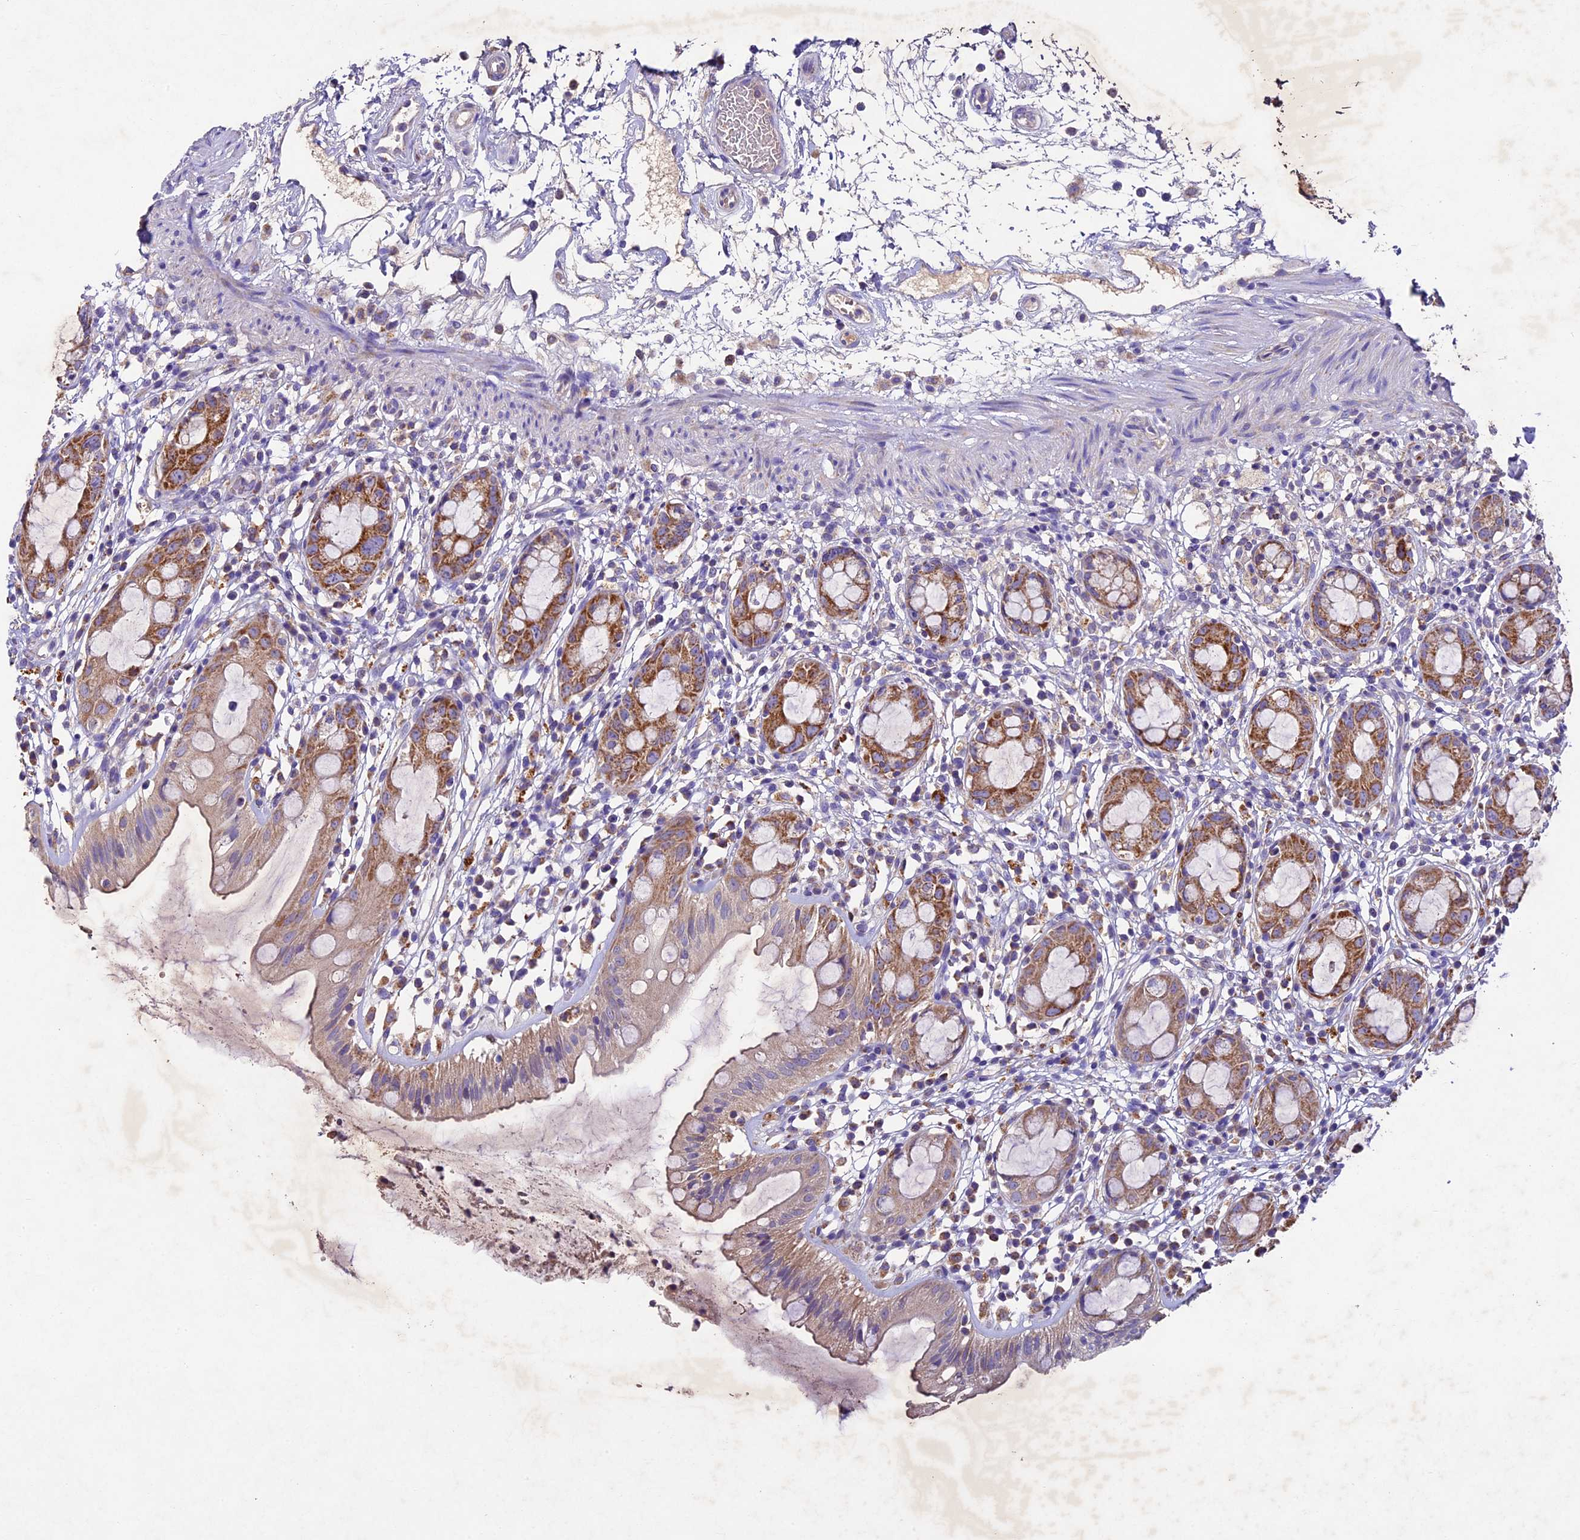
{"staining": {"intensity": "strong", "quantity": ">75%", "location": "cytoplasmic/membranous"}, "tissue": "rectum", "cell_type": "Glandular cells", "image_type": "normal", "snomed": [{"axis": "morphology", "description": "Normal tissue, NOS"}, {"axis": "topography", "description": "Rectum"}], "caption": "Immunohistochemistry (IHC) photomicrograph of normal rectum: rectum stained using immunohistochemistry (IHC) exhibits high levels of strong protein expression localized specifically in the cytoplasmic/membranous of glandular cells, appearing as a cytoplasmic/membranous brown color.", "gene": "PMPCB", "patient": {"sex": "female", "age": 57}}